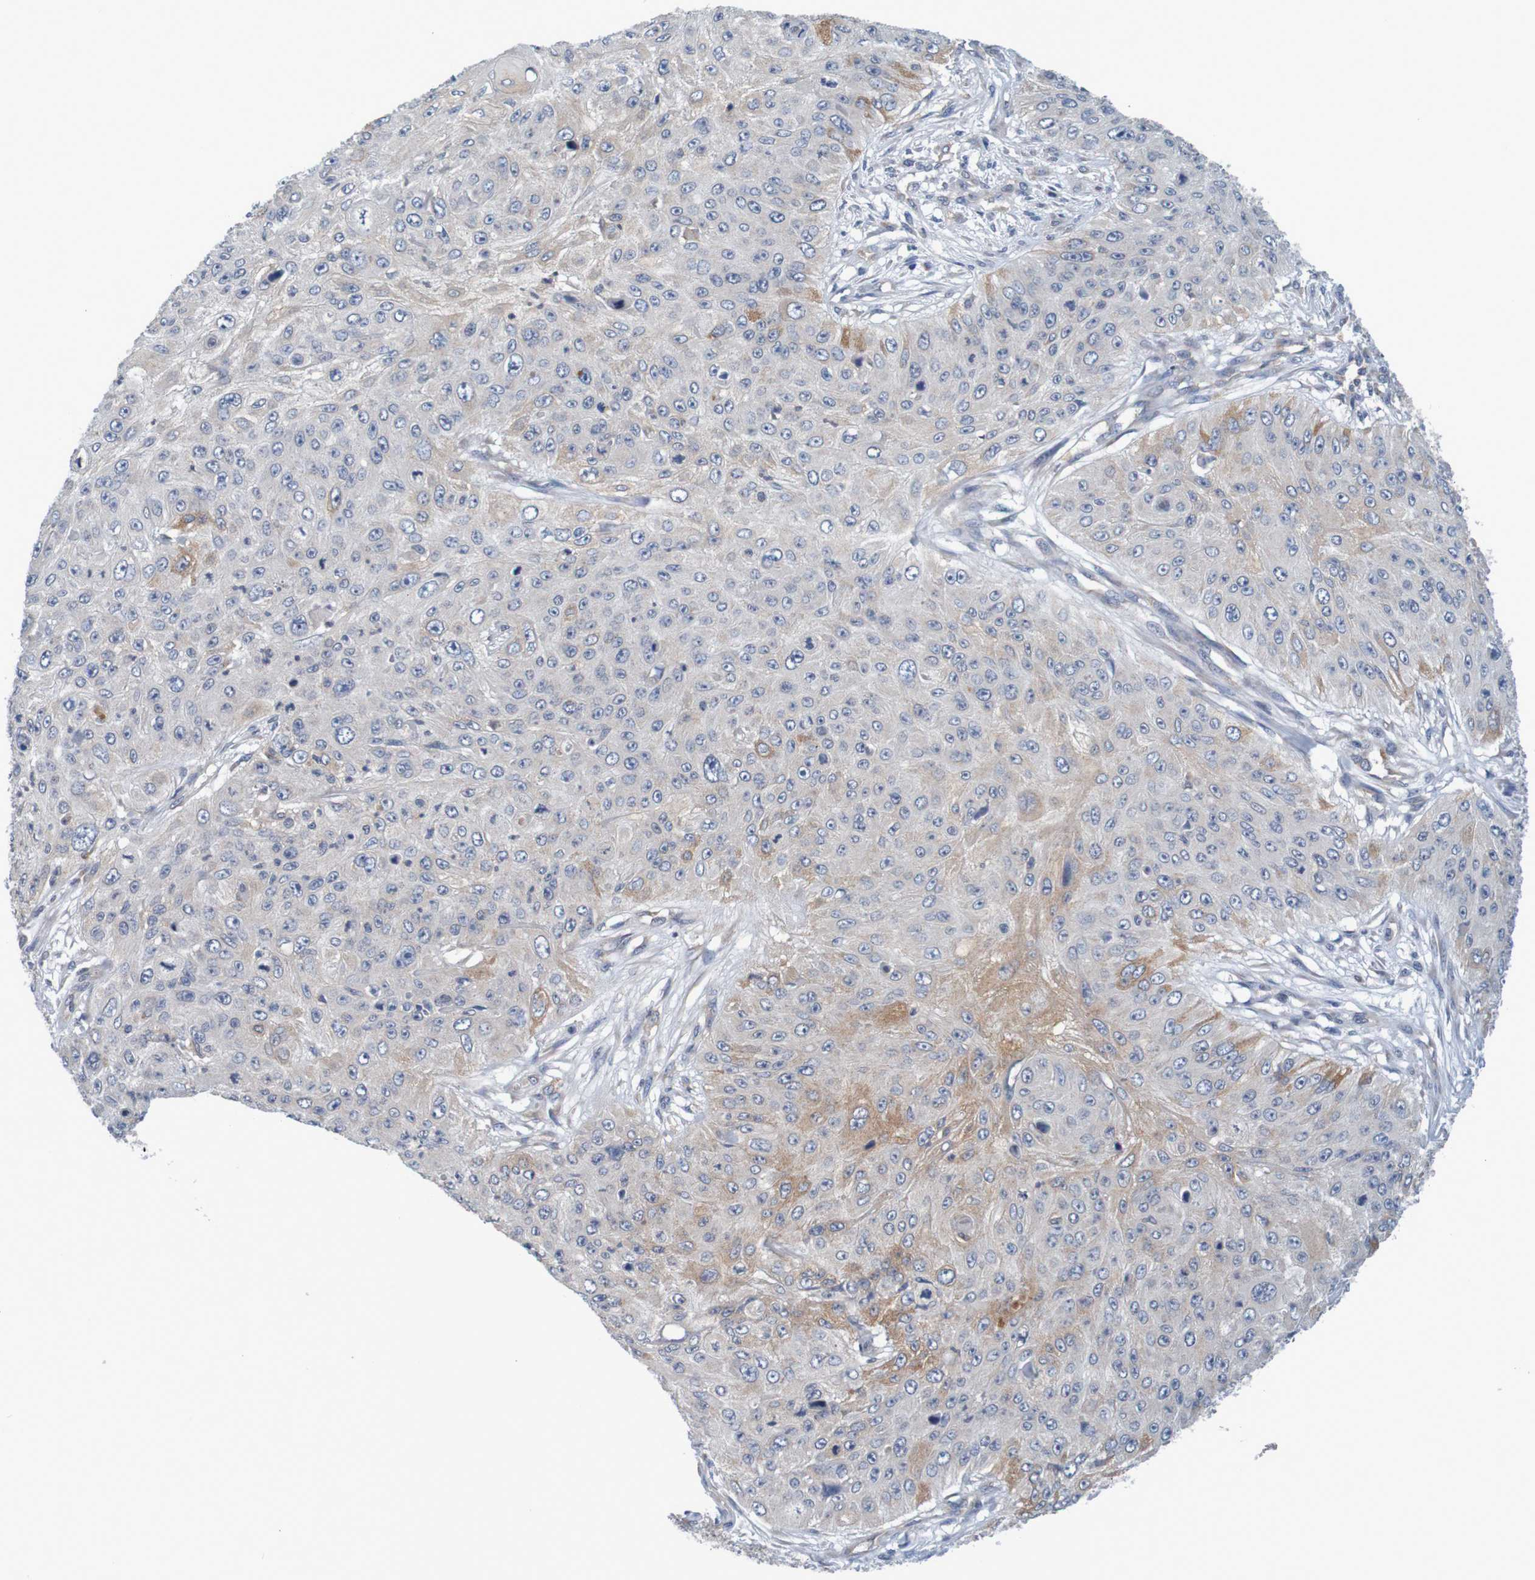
{"staining": {"intensity": "moderate", "quantity": "<25%", "location": "cytoplasmic/membranous"}, "tissue": "skin cancer", "cell_type": "Tumor cells", "image_type": "cancer", "snomed": [{"axis": "morphology", "description": "Squamous cell carcinoma, NOS"}, {"axis": "topography", "description": "Skin"}], "caption": "Tumor cells demonstrate moderate cytoplasmic/membranous positivity in about <25% of cells in skin squamous cell carcinoma. The staining is performed using DAB brown chromogen to label protein expression. The nuclei are counter-stained blue using hematoxylin.", "gene": "LTA", "patient": {"sex": "female", "age": 80}}